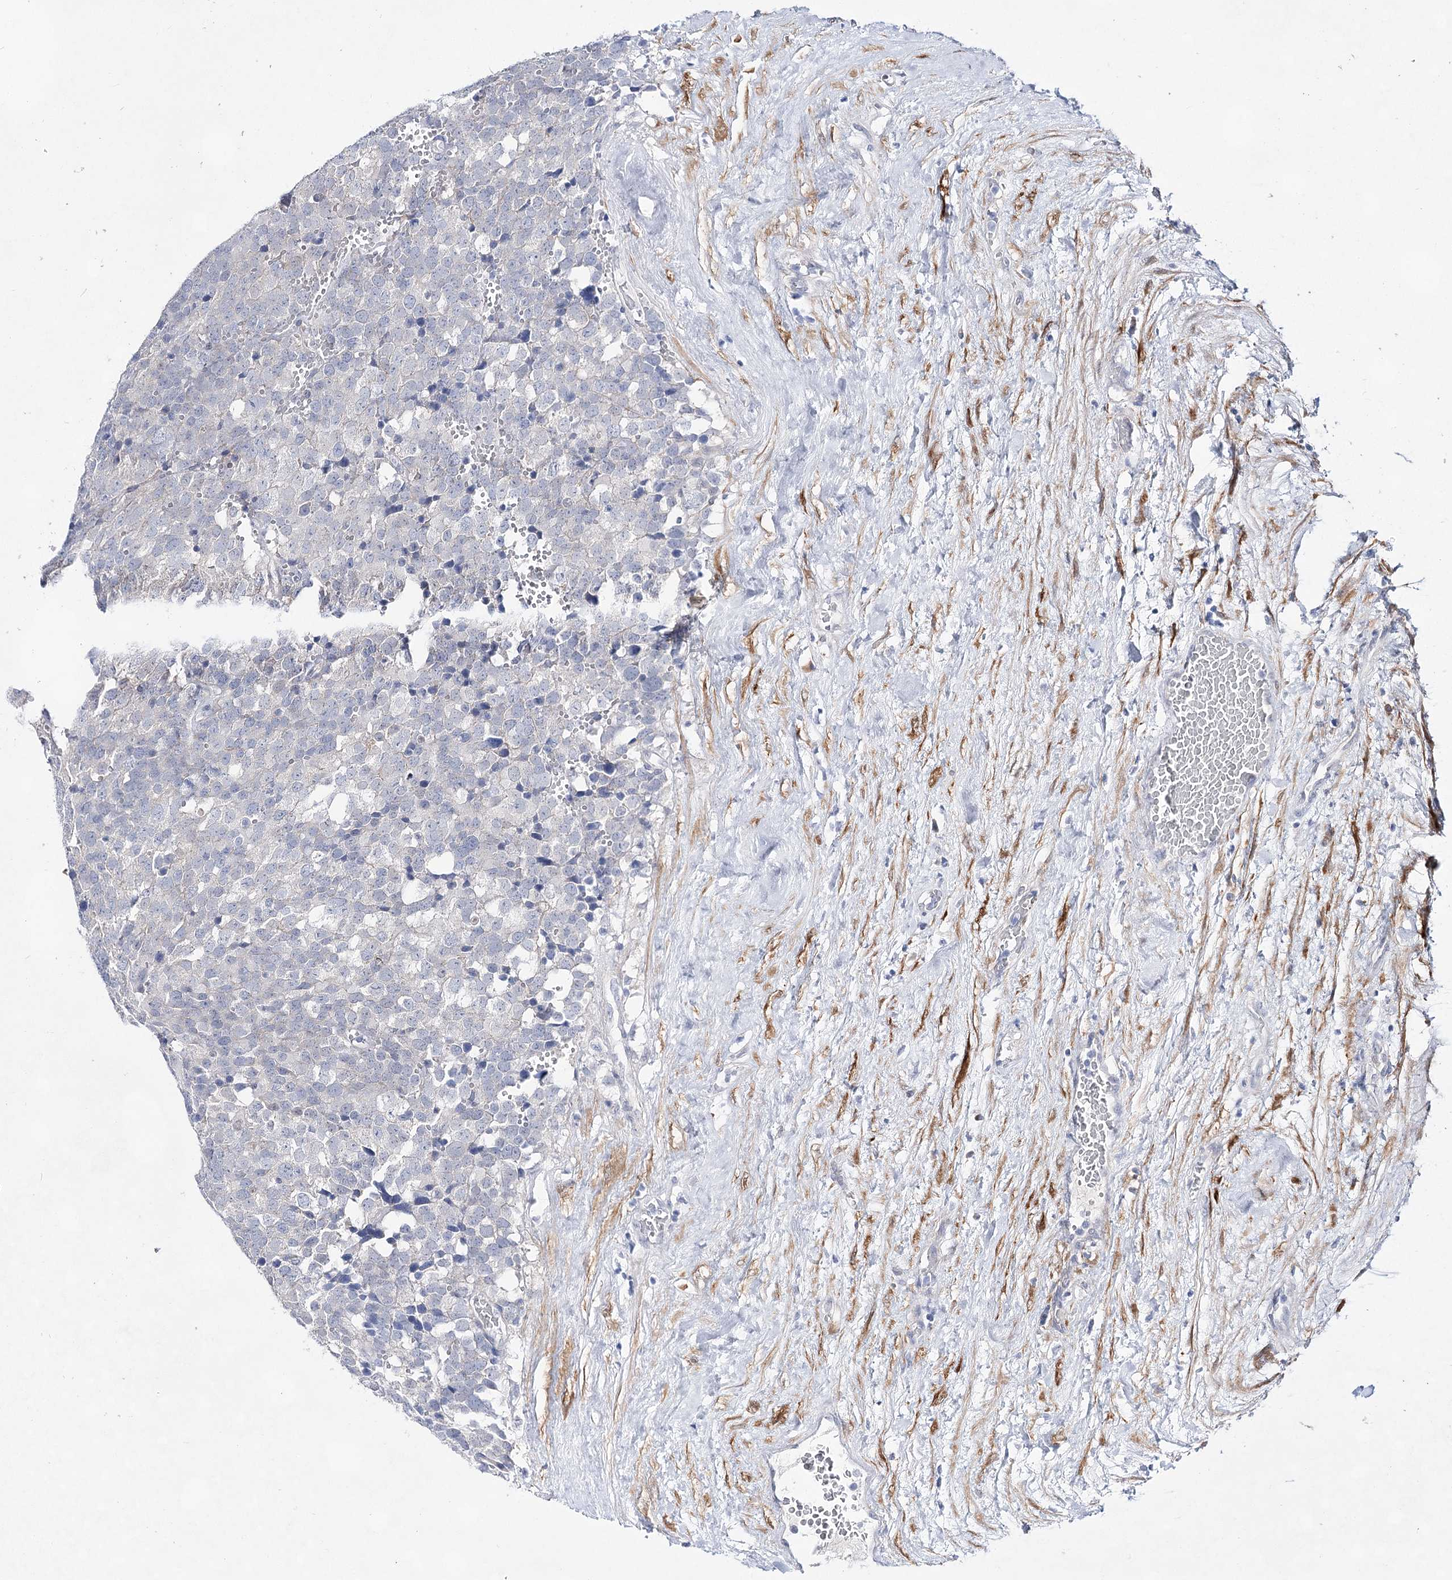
{"staining": {"intensity": "negative", "quantity": "none", "location": "none"}, "tissue": "testis cancer", "cell_type": "Tumor cells", "image_type": "cancer", "snomed": [{"axis": "morphology", "description": "Seminoma, NOS"}, {"axis": "topography", "description": "Testis"}], "caption": "There is no significant positivity in tumor cells of seminoma (testis).", "gene": "UGDH", "patient": {"sex": "male", "age": 71}}